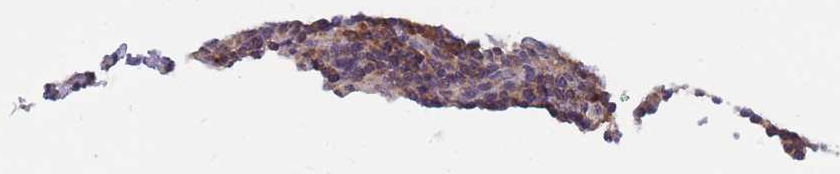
{"staining": {"intensity": "moderate", "quantity": "<25%", "location": "cytoplasmic/membranous"}, "tissue": "lymph node", "cell_type": "Germinal center cells", "image_type": "normal", "snomed": [{"axis": "morphology", "description": "Normal tissue, NOS"}, {"axis": "topography", "description": "Lymph node"}], "caption": "Immunohistochemical staining of benign human lymph node shows low levels of moderate cytoplasmic/membranous expression in approximately <25% of germinal center cells. Using DAB (3,3'-diaminobenzidine) (brown) and hematoxylin (blue) stains, captured at high magnification using brightfield microscopy.", "gene": "ENSG00000276345", "patient": {"sex": "female", "age": 42}}